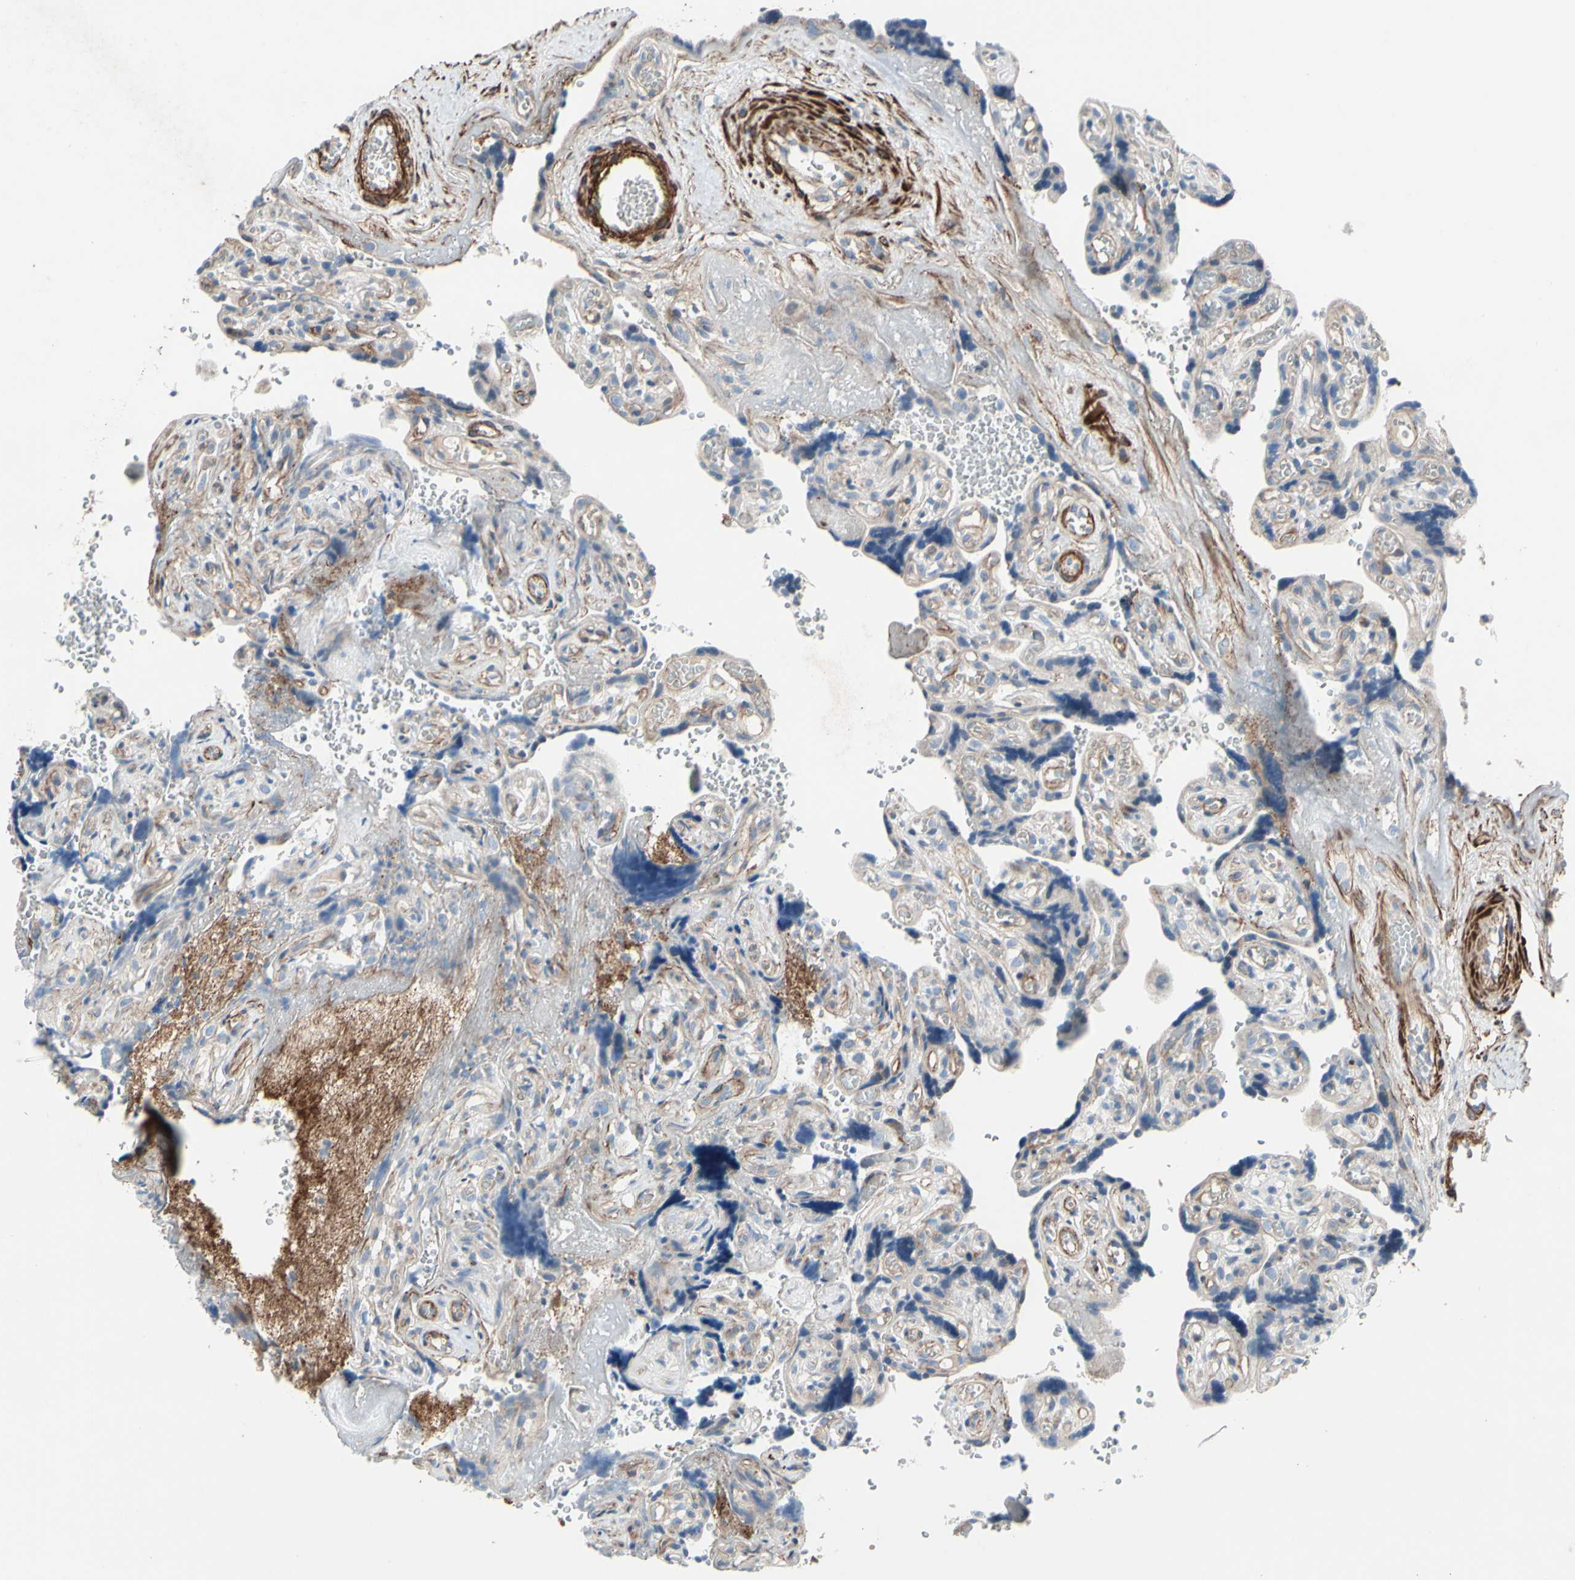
{"staining": {"intensity": "moderate", "quantity": "<25%", "location": "cytoplasmic/membranous"}, "tissue": "placenta", "cell_type": "Trophoblastic cells", "image_type": "normal", "snomed": [{"axis": "morphology", "description": "Normal tissue, NOS"}, {"axis": "topography", "description": "Placenta"}], "caption": "Protein analysis of unremarkable placenta shows moderate cytoplasmic/membranous positivity in about <25% of trophoblastic cells.", "gene": "TPM1", "patient": {"sex": "female", "age": 30}}